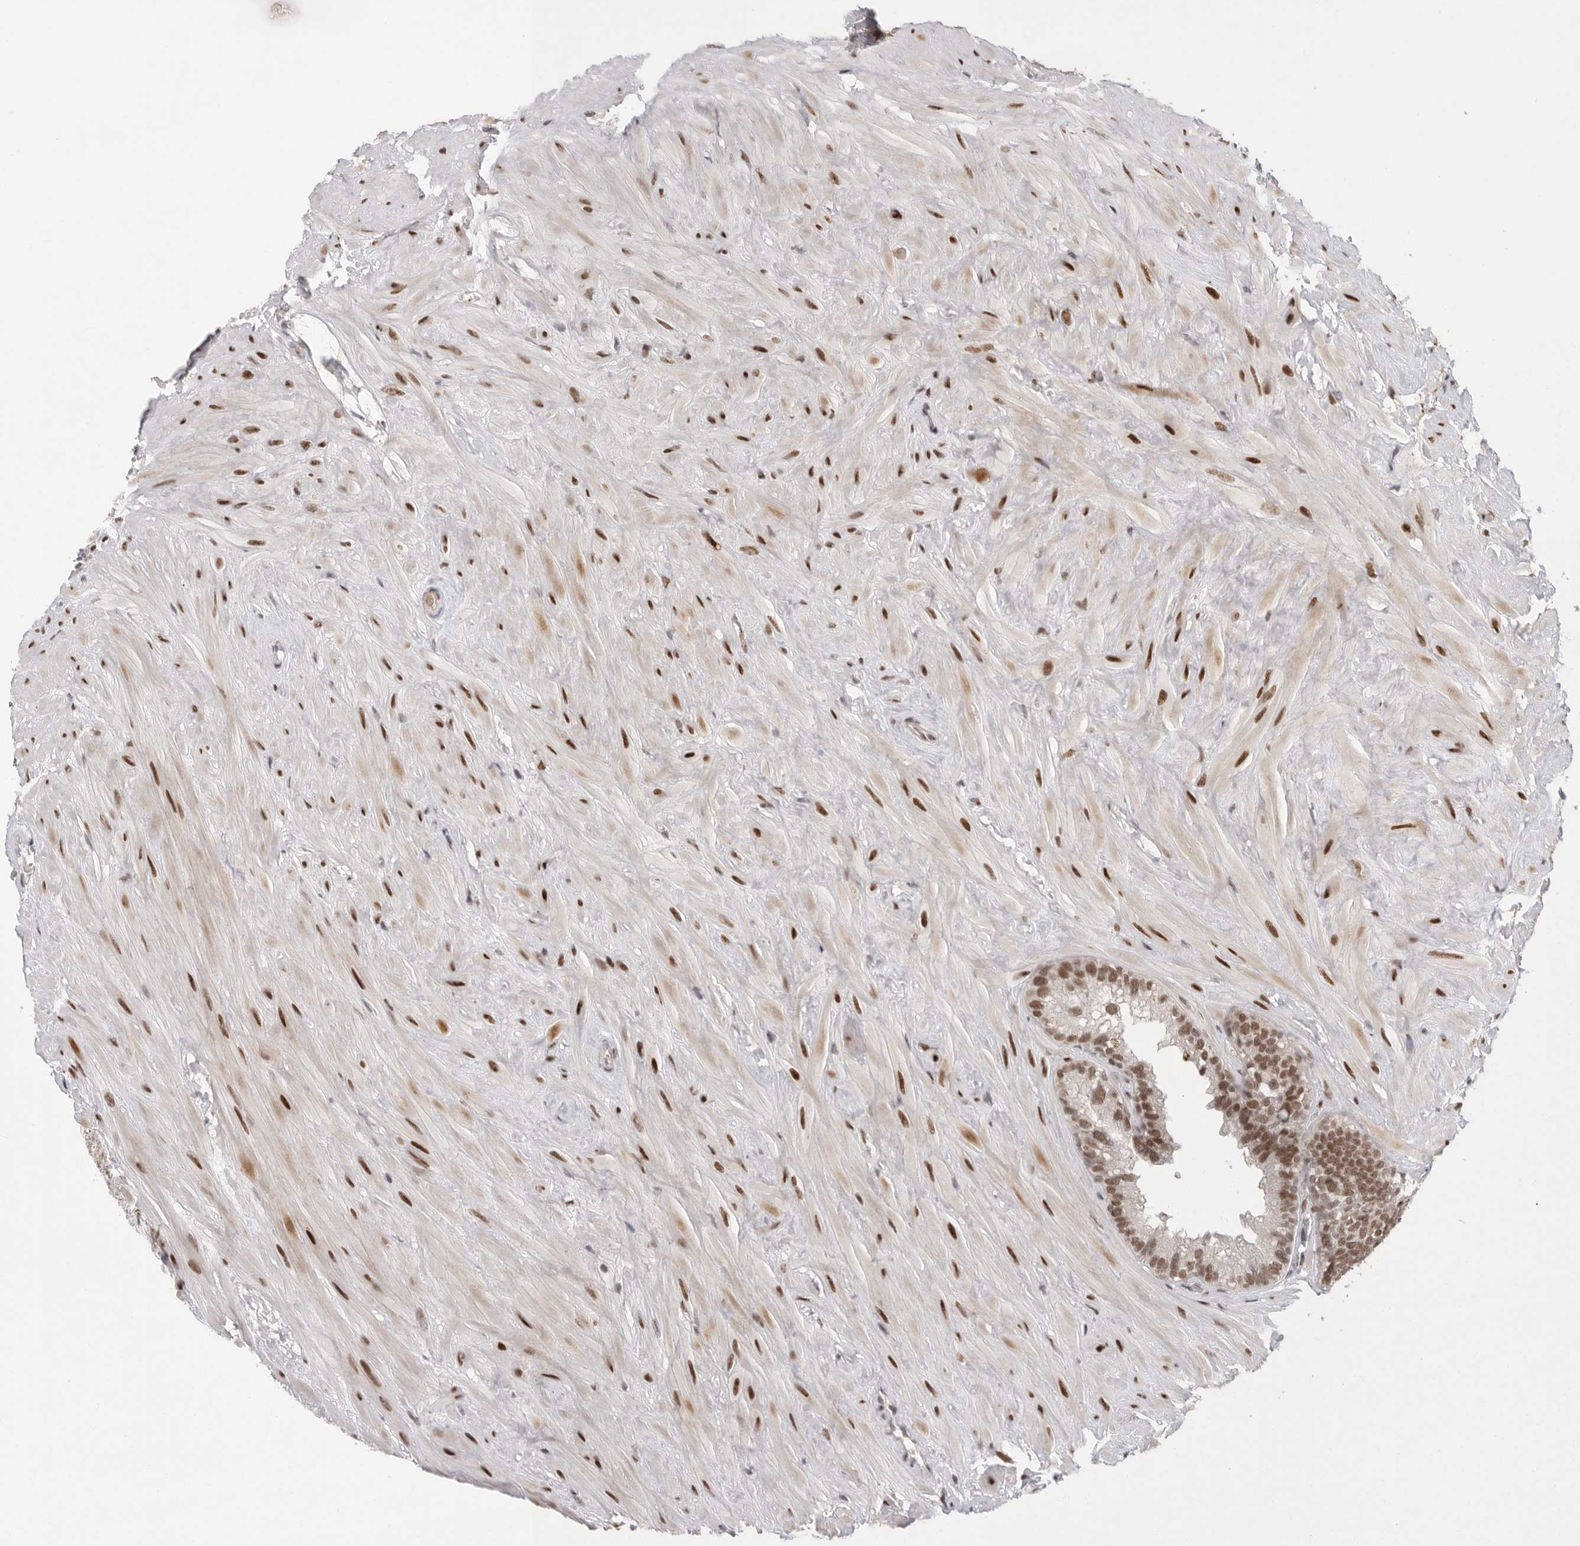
{"staining": {"intensity": "moderate", "quantity": ">75%", "location": "nuclear"}, "tissue": "seminal vesicle", "cell_type": "Glandular cells", "image_type": "normal", "snomed": [{"axis": "morphology", "description": "Normal tissue, NOS"}, {"axis": "topography", "description": "Seminal veicle"}], "caption": "Brown immunohistochemical staining in normal seminal vesicle reveals moderate nuclear expression in about >75% of glandular cells. (brown staining indicates protein expression, while blue staining denotes nuclei).", "gene": "POU5F1", "patient": {"sex": "male", "age": 80}}